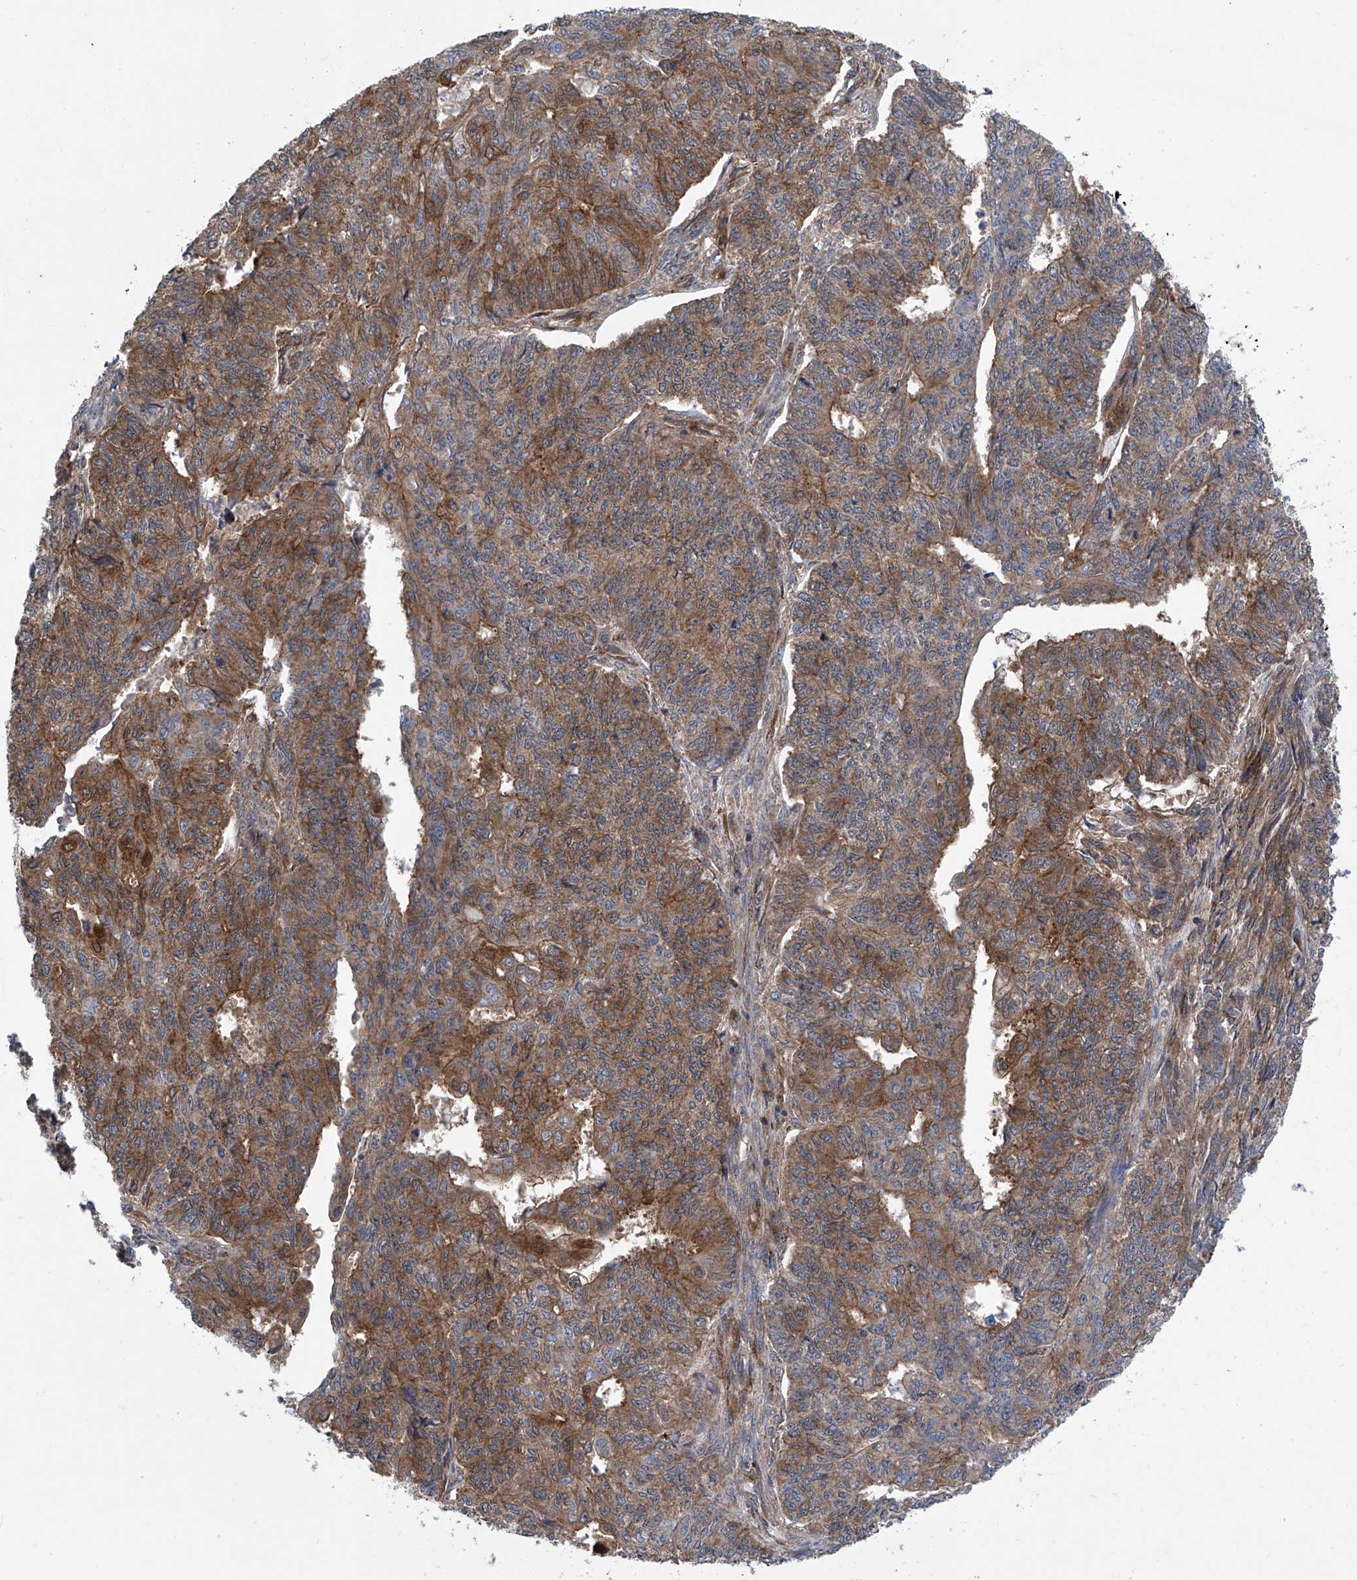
{"staining": {"intensity": "moderate", "quantity": ">75%", "location": "cytoplasmic/membranous"}, "tissue": "endometrial cancer", "cell_type": "Tumor cells", "image_type": "cancer", "snomed": [{"axis": "morphology", "description": "Adenocarcinoma, NOS"}, {"axis": "topography", "description": "Endometrium"}], "caption": "This is an image of immunohistochemistry staining of endometrial adenocarcinoma, which shows moderate positivity in the cytoplasmic/membranous of tumor cells.", "gene": "SMAP1", "patient": {"sex": "female", "age": 32}}